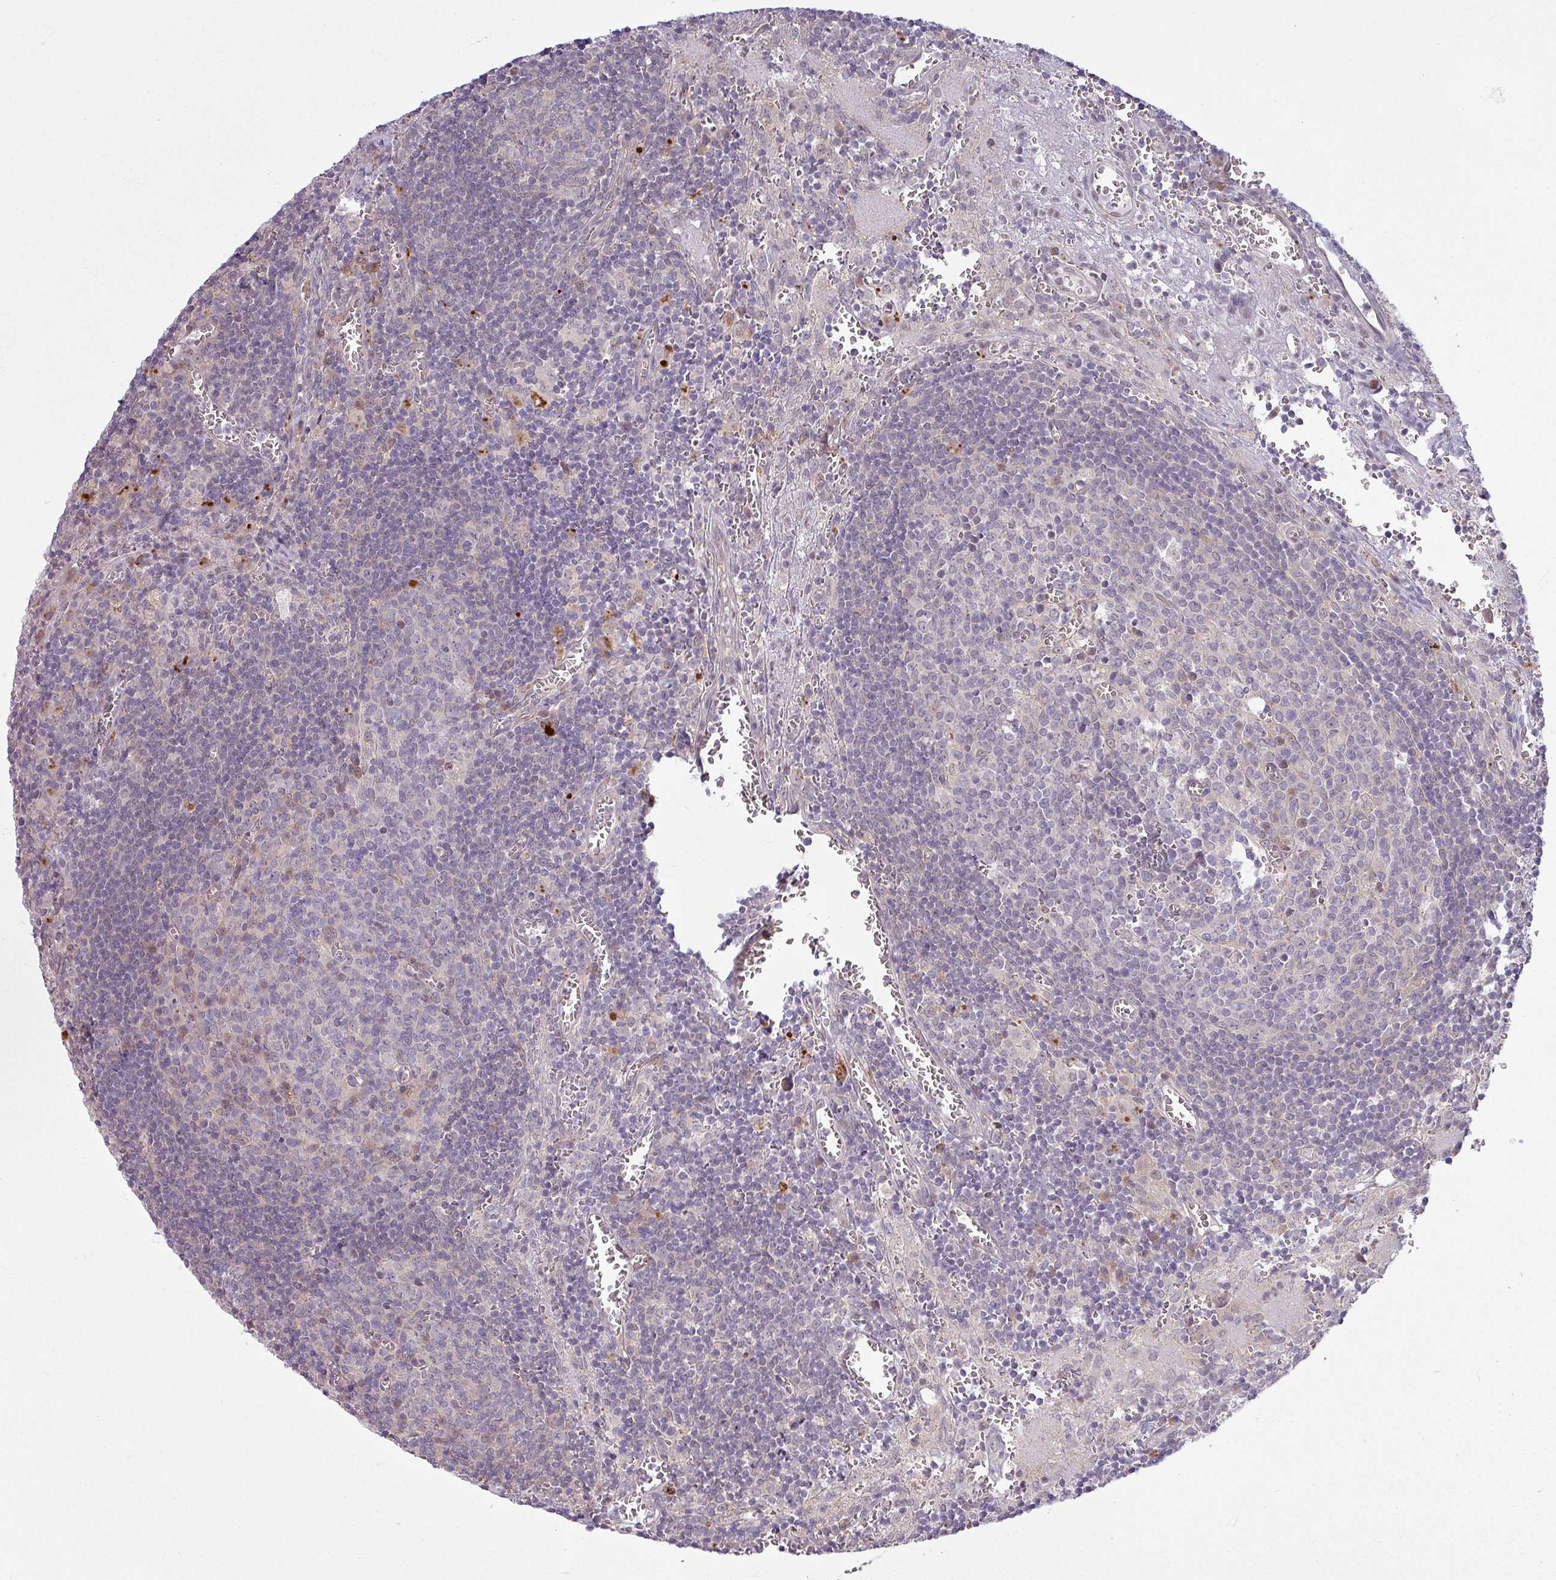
{"staining": {"intensity": "moderate", "quantity": "<25%", "location": "cytoplasmic/membranous"}, "tissue": "lymph node", "cell_type": "Germinal center cells", "image_type": "normal", "snomed": [{"axis": "morphology", "description": "Normal tissue, NOS"}, {"axis": "topography", "description": "Lymph node"}], "caption": "Moderate cytoplasmic/membranous positivity is appreciated in about <25% of germinal center cells in normal lymph node.", "gene": "CCDC144A", "patient": {"sex": "male", "age": 50}}